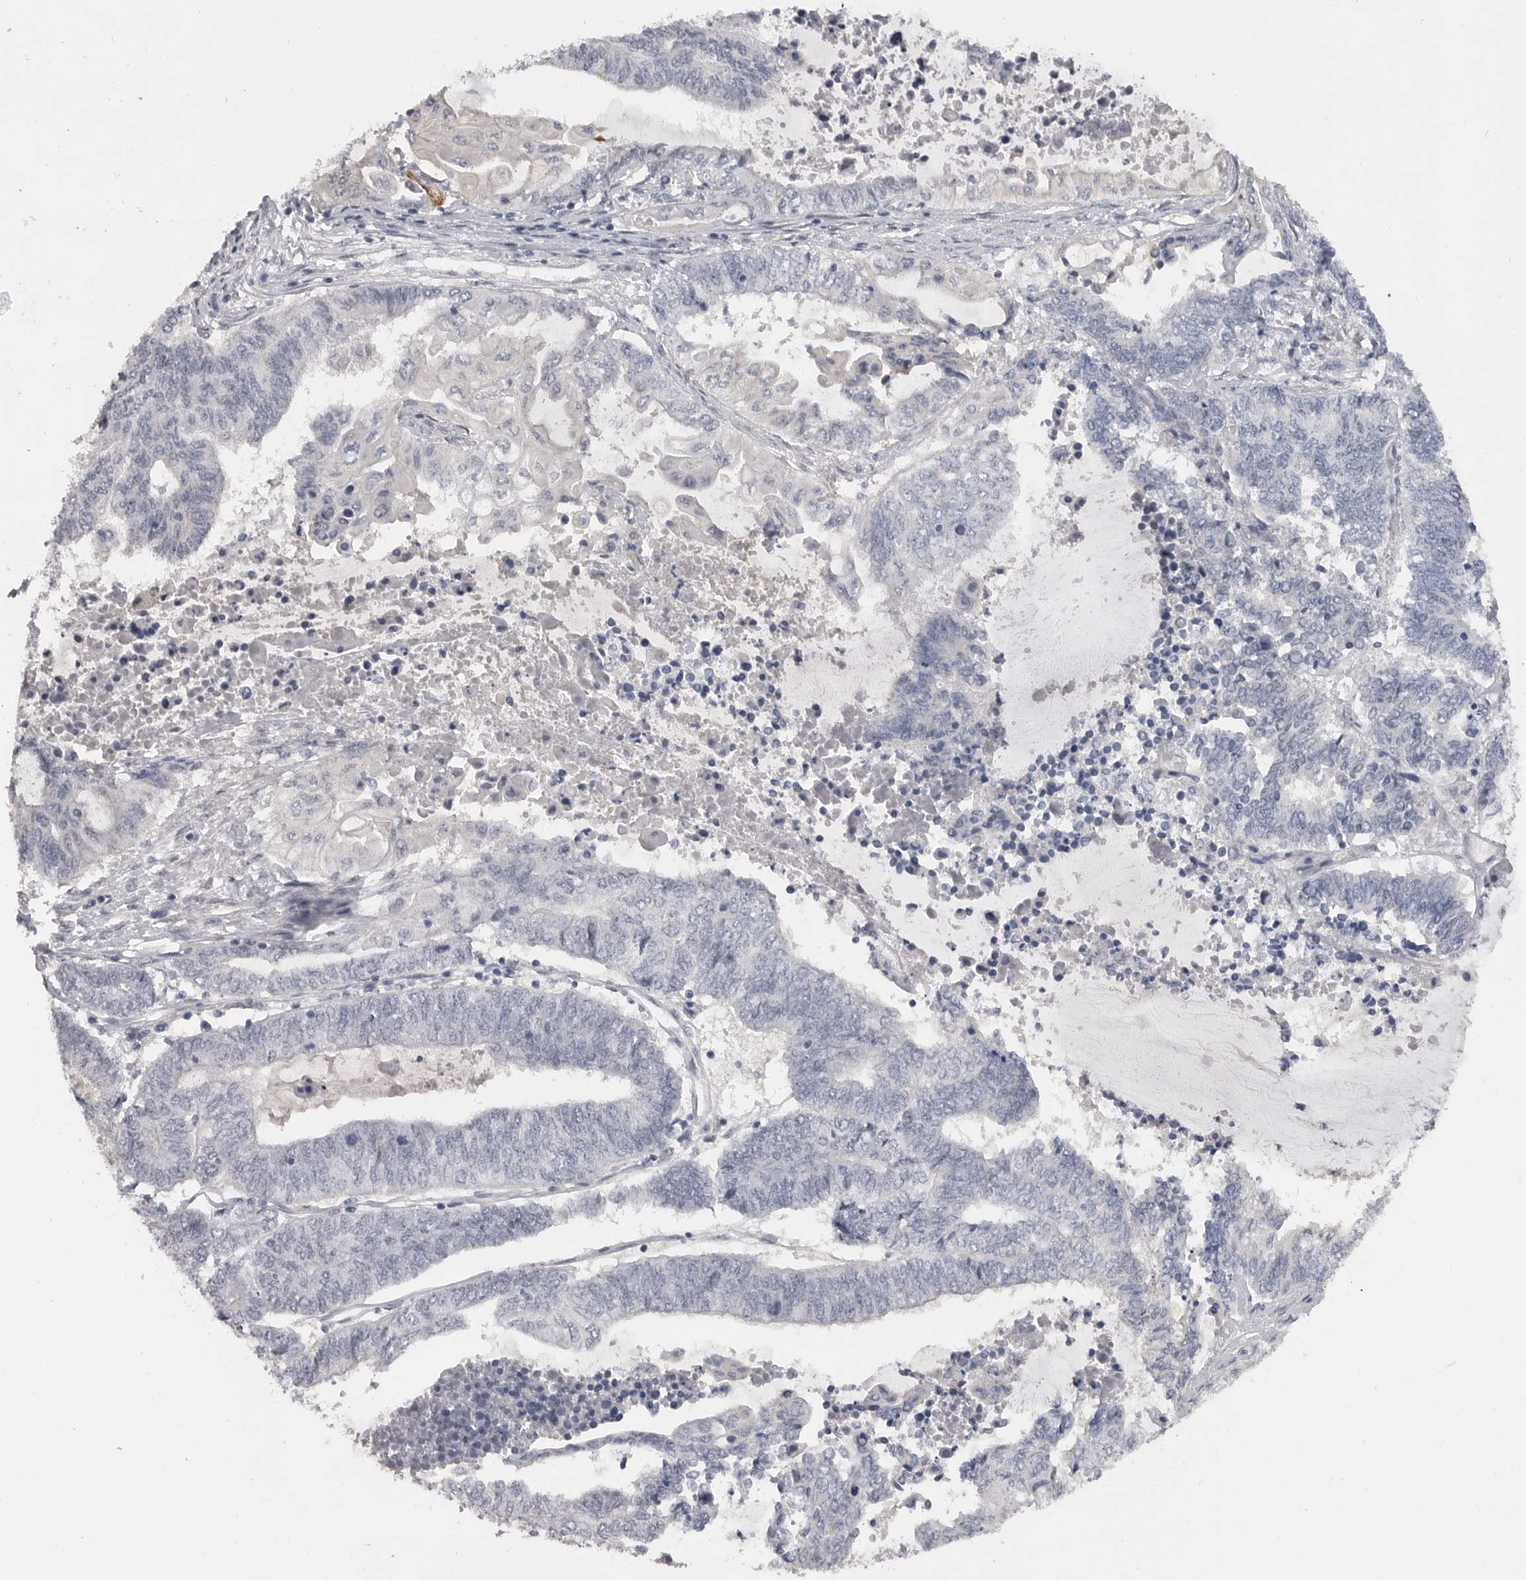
{"staining": {"intensity": "negative", "quantity": "none", "location": "none"}, "tissue": "endometrial cancer", "cell_type": "Tumor cells", "image_type": "cancer", "snomed": [{"axis": "morphology", "description": "Adenocarcinoma, NOS"}, {"axis": "topography", "description": "Uterus"}, {"axis": "topography", "description": "Endometrium"}], "caption": "A high-resolution image shows immunohistochemistry staining of endometrial adenocarcinoma, which displays no significant positivity in tumor cells. (Immunohistochemistry, brightfield microscopy, high magnification).", "gene": "PLEKHF1", "patient": {"sex": "female", "age": 70}}